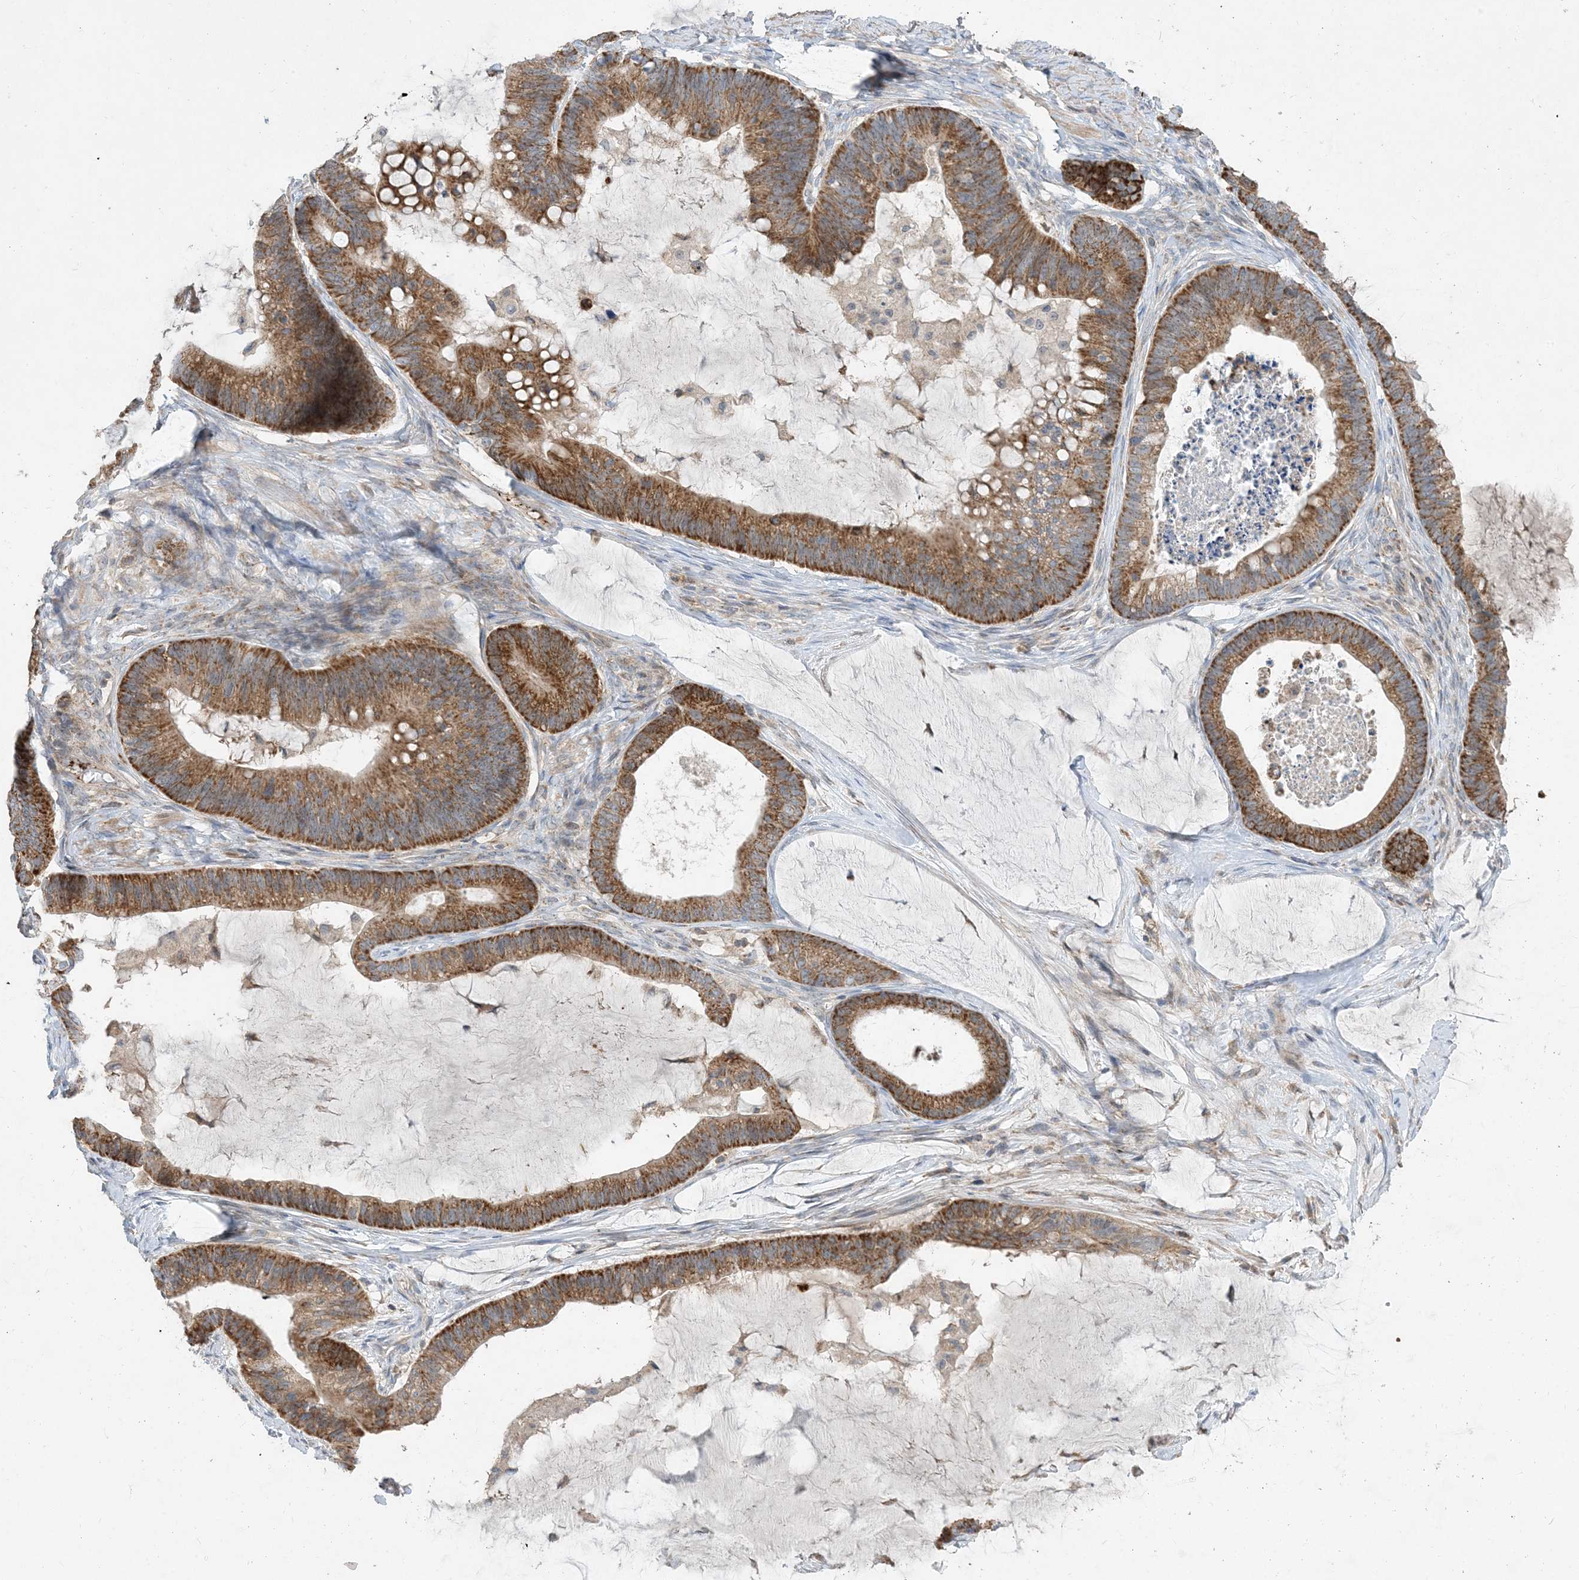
{"staining": {"intensity": "moderate", "quantity": ">75%", "location": "cytoplasmic/membranous"}, "tissue": "ovarian cancer", "cell_type": "Tumor cells", "image_type": "cancer", "snomed": [{"axis": "morphology", "description": "Cystadenocarcinoma, mucinous, NOS"}, {"axis": "topography", "description": "Ovary"}], "caption": "IHC image of ovarian cancer (mucinous cystadenocarcinoma) stained for a protein (brown), which reveals medium levels of moderate cytoplasmic/membranous positivity in about >75% of tumor cells.", "gene": "ECHDC1", "patient": {"sex": "female", "age": 61}}